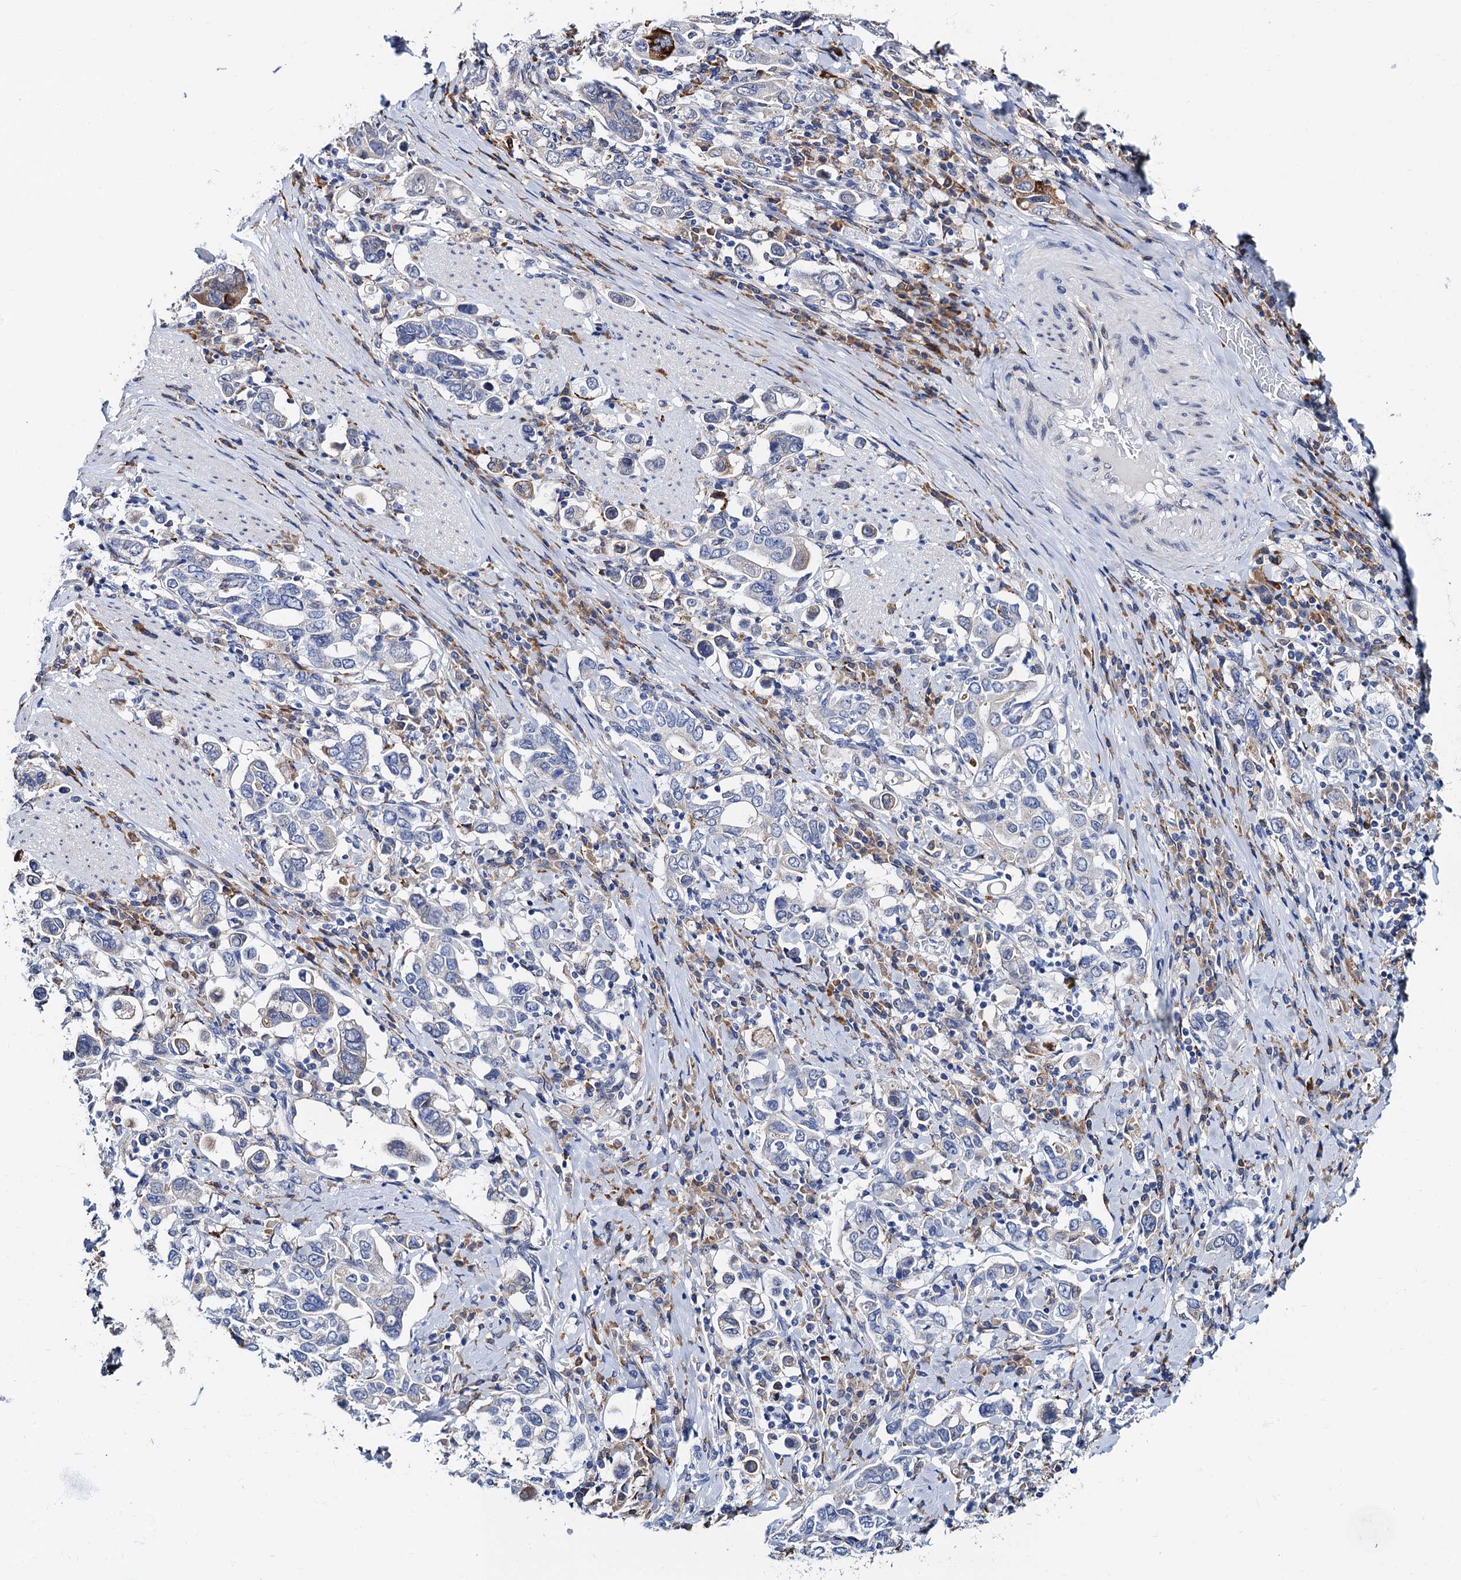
{"staining": {"intensity": "negative", "quantity": "none", "location": "none"}, "tissue": "stomach cancer", "cell_type": "Tumor cells", "image_type": "cancer", "snomed": [{"axis": "morphology", "description": "Adenocarcinoma, NOS"}, {"axis": "topography", "description": "Stomach, upper"}], "caption": "IHC of stomach adenocarcinoma demonstrates no expression in tumor cells. (Brightfield microscopy of DAB (3,3'-diaminobenzidine) immunohistochemistry (IHC) at high magnification).", "gene": "SLC7A10", "patient": {"sex": "male", "age": 62}}